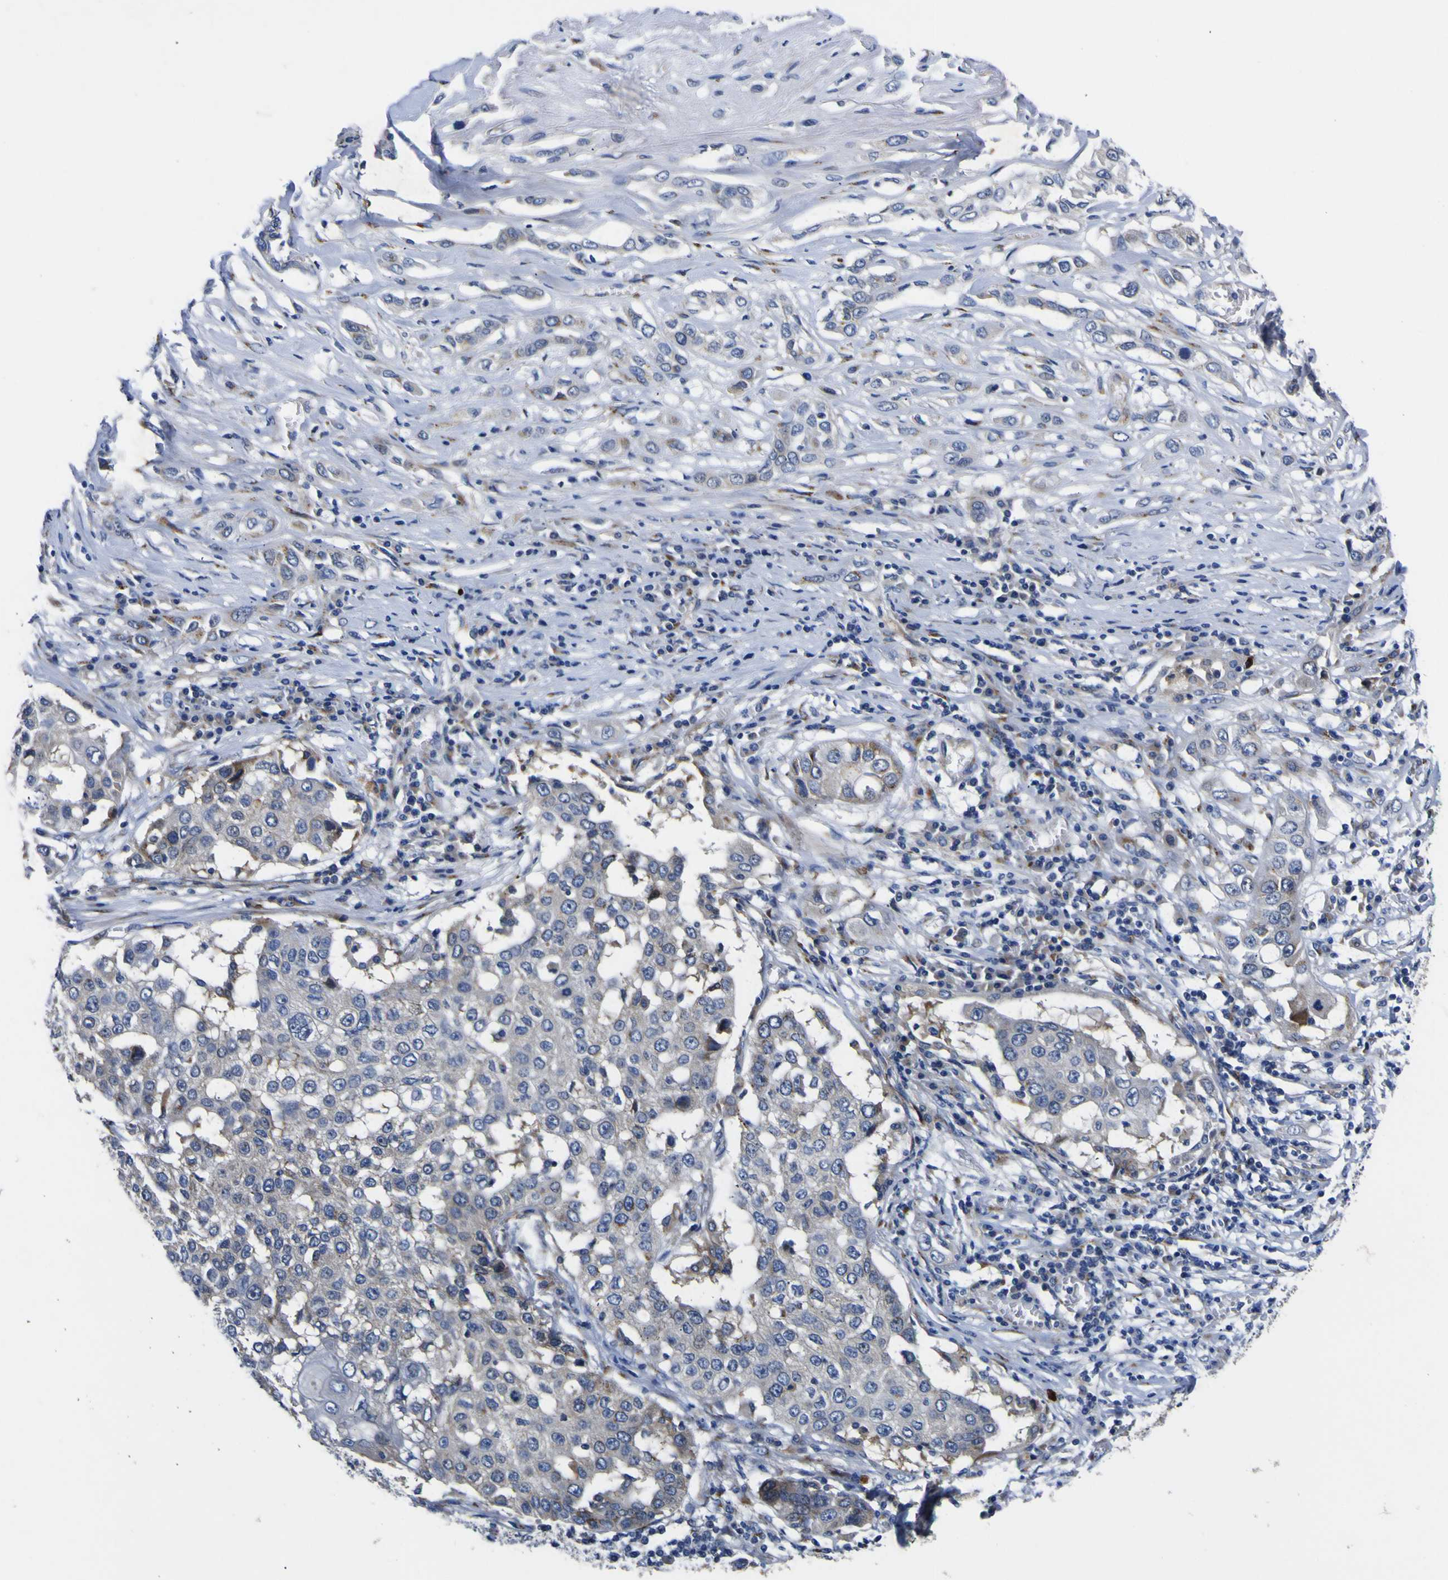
{"staining": {"intensity": "weak", "quantity": "25%-75%", "location": "cytoplasmic/membranous"}, "tissue": "lung cancer", "cell_type": "Tumor cells", "image_type": "cancer", "snomed": [{"axis": "morphology", "description": "Squamous cell carcinoma, NOS"}, {"axis": "topography", "description": "Lung"}], "caption": "This is a micrograph of IHC staining of squamous cell carcinoma (lung), which shows weak positivity in the cytoplasmic/membranous of tumor cells.", "gene": "COA1", "patient": {"sex": "male", "age": 71}}